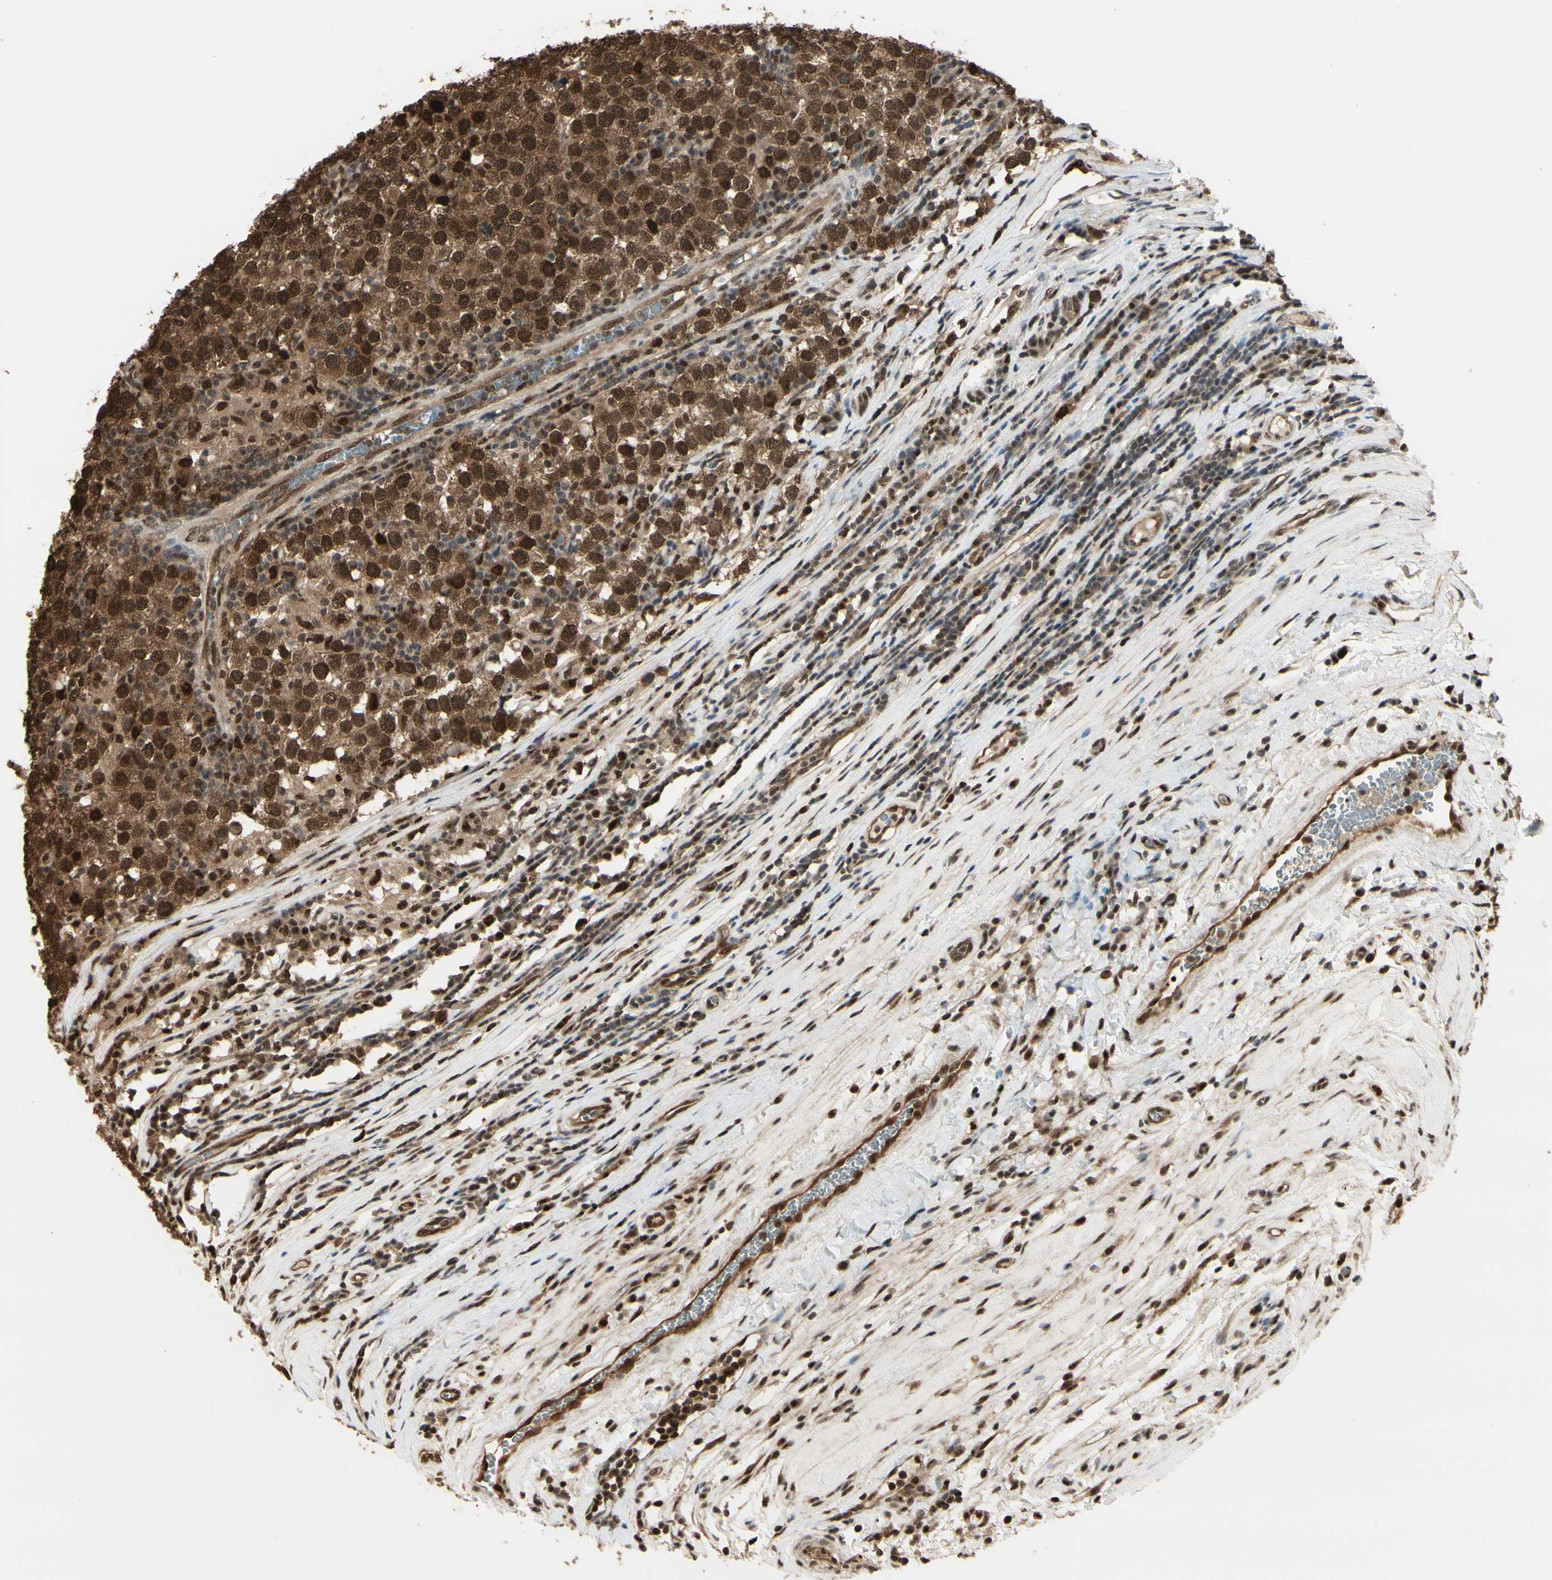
{"staining": {"intensity": "strong", "quantity": ">75%", "location": "cytoplasmic/membranous,nuclear"}, "tissue": "testis cancer", "cell_type": "Tumor cells", "image_type": "cancer", "snomed": [{"axis": "morphology", "description": "Seminoma, NOS"}, {"axis": "topography", "description": "Testis"}], "caption": "A high-resolution histopathology image shows IHC staining of testis cancer, which shows strong cytoplasmic/membranous and nuclear positivity in approximately >75% of tumor cells.", "gene": "HSF1", "patient": {"sex": "male", "age": 43}}